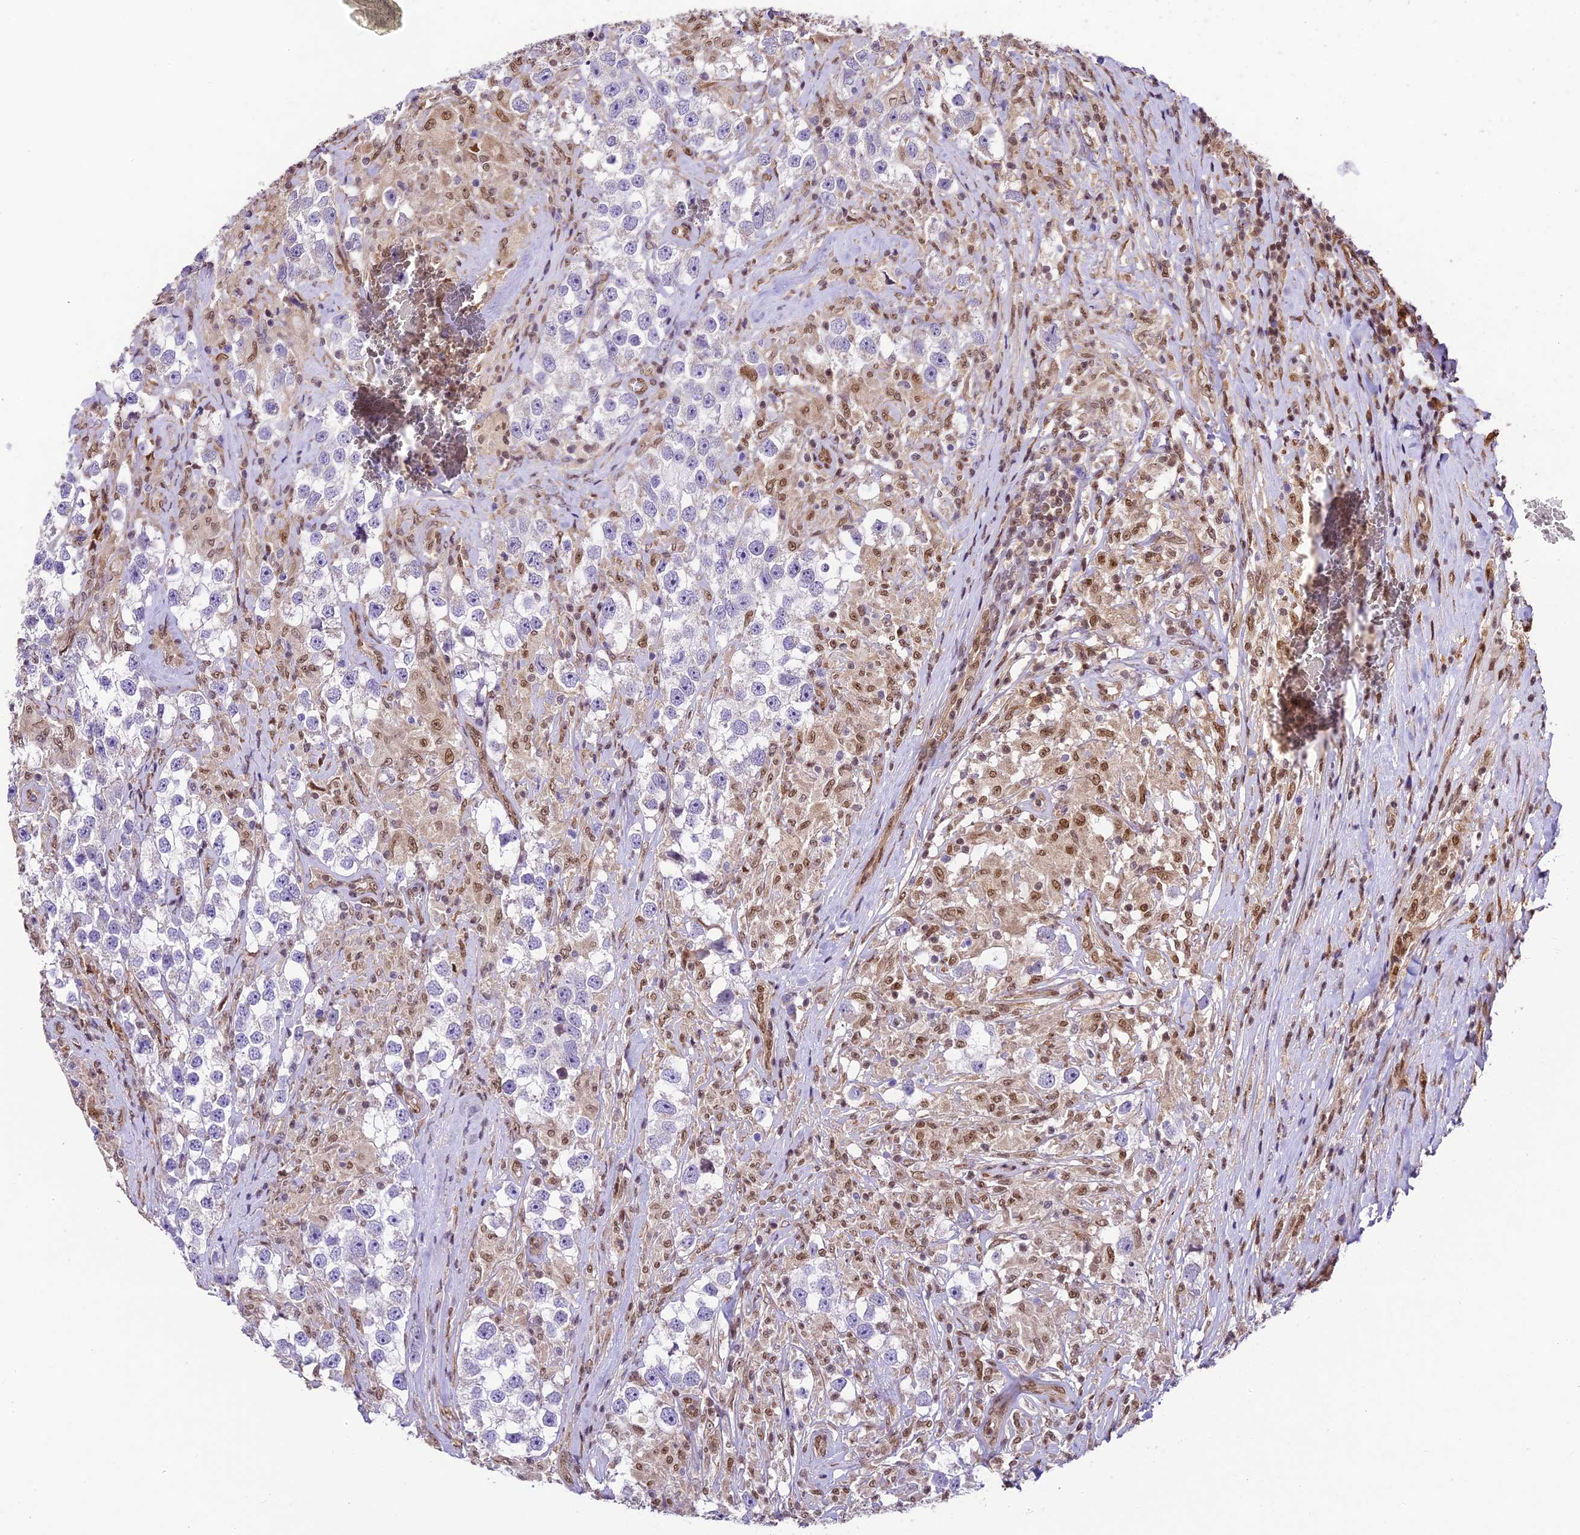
{"staining": {"intensity": "negative", "quantity": "none", "location": "none"}, "tissue": "testis cancer", "cell_type": "Tumor cells", "image_type": "cancer", "snomed": [{"axis": "morphology", "description": "Seminoma, NOS"}, {"axis": "topography", "description": "Testis"}], "caption": "The immunohistochemistry photomicrograph has no significant positivity in tumor cells of testis cancer tissue.", "gene": "TRIM22", "patient": {"sex": "male", "age": 46}}